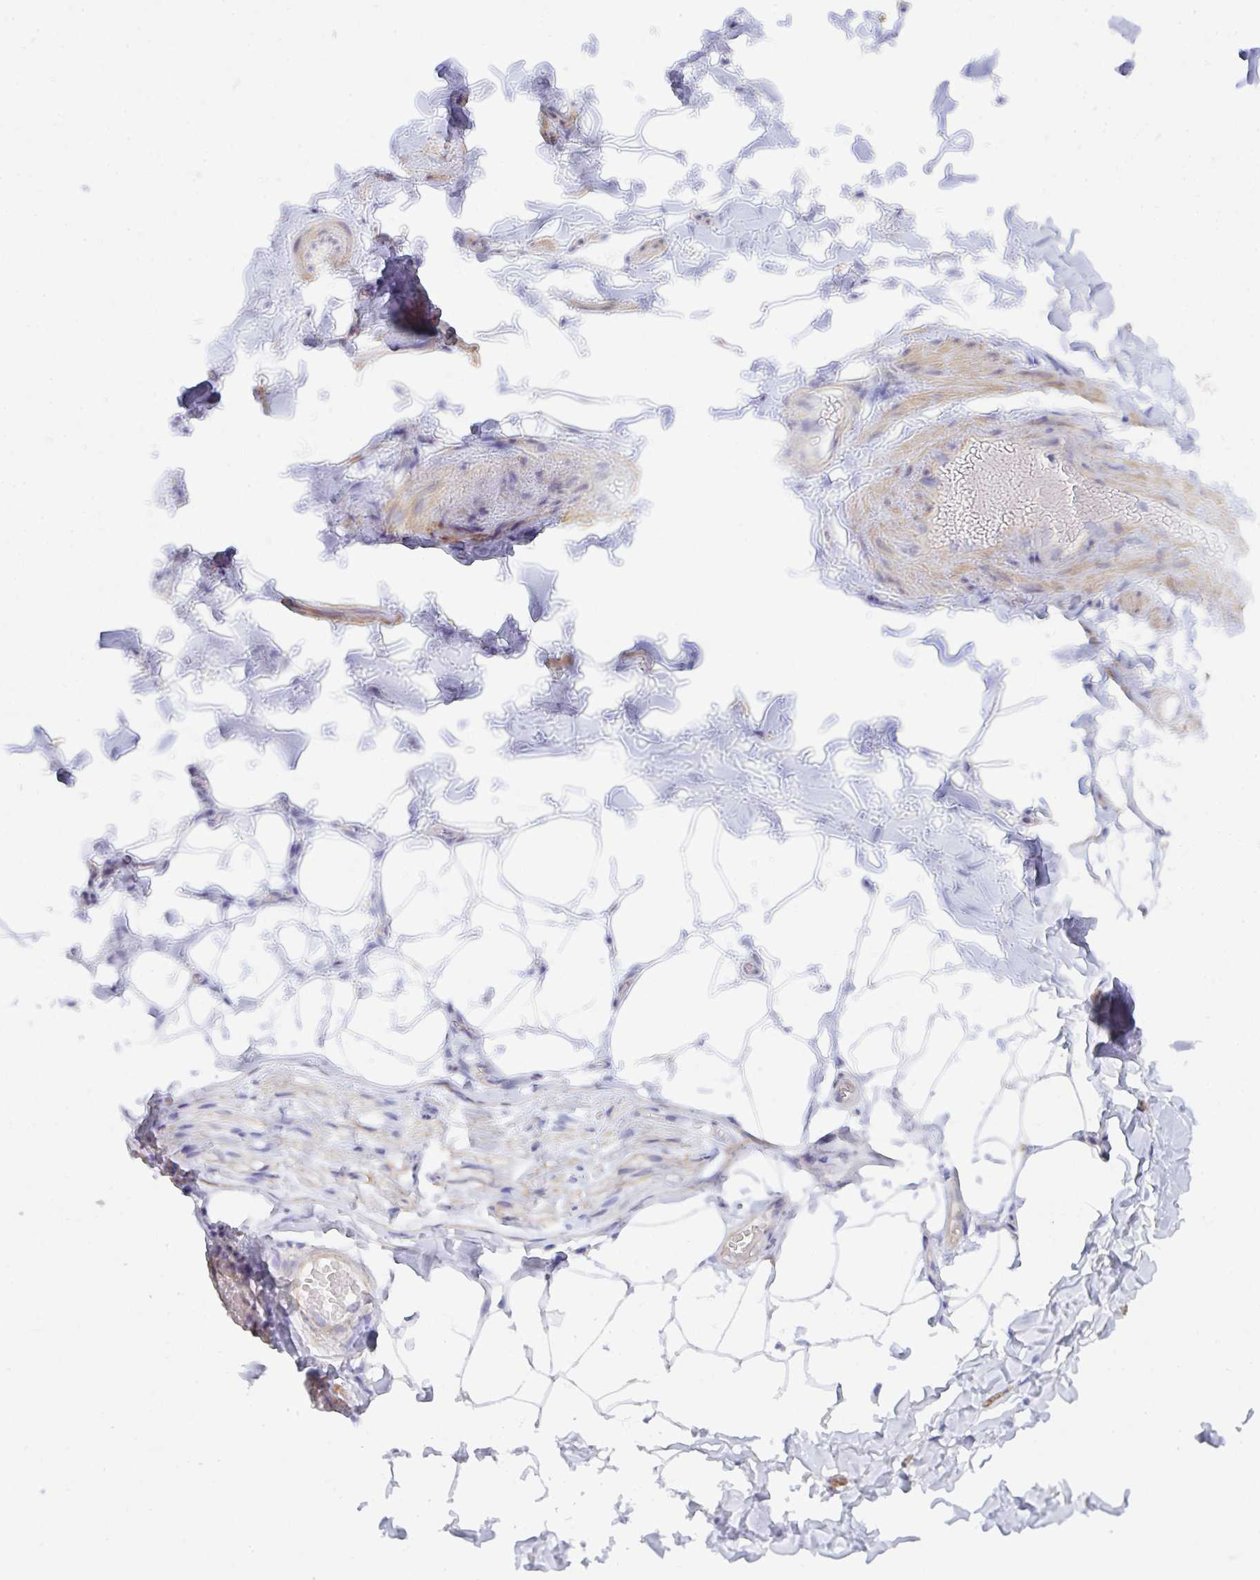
{"staining": {"intensity": "negative", "quantity": "none", "location": "none"}, "tissue": "adipose tissue", "cell_type": "Adipocytes", "image_type": "normal", "snomed": [{"axis": "morphology", "description": "Normal tissue, NOS"}, {"axis": "topography", "description": "Soft tissue"}, {"axis": "topography", "description": "Adipose tissue"}, {"axis": "topography", "description": "Vascular tissue"}, {"axis": "topography", "description": "Peripheral nerve tissue"}], "caption": "The image reveals no significant staining in adipocytes of adipose tissue. Brightfield microscopy of immunohistochemistry (IHC) stained with DAB (brown) and hematoxylin (blue), captured at high magnification.", "gene": "CEP170B", "patient": {"sex": "male", "age": 29}}